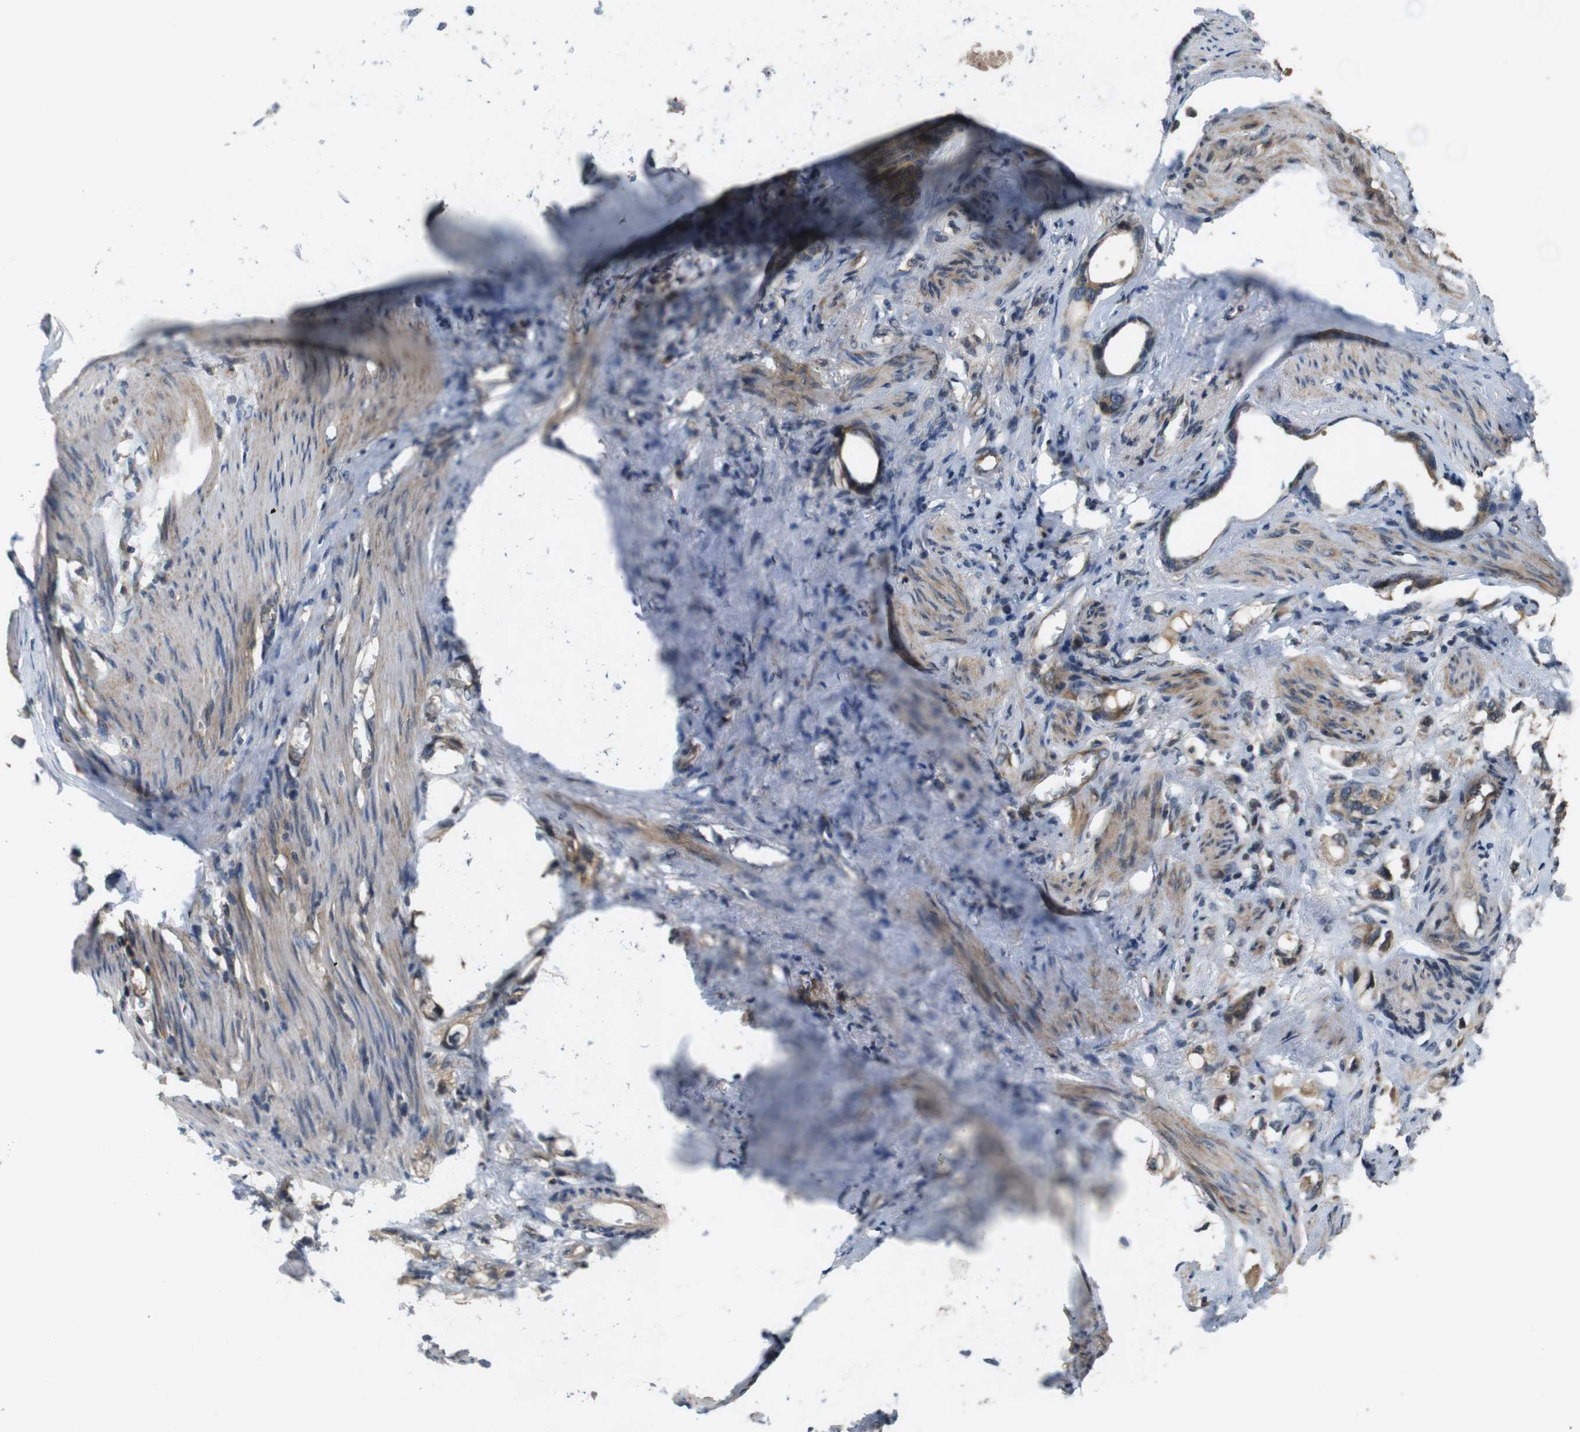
{"staining": {"intensity": "moderate", "quantity": ">75%", "location": "cytoplasmic/membranous"}, "tissue": "stomach cancer", "cell_type": "Tumor cells", "image_type": "cancer", "snomed": [{"axis": "morphology", "description": "Adenocarcinoma, NOS"}, {"axis": "topography", "description": "Stomach"}], "caption": "A high-resolution micrograph shows immunohistochemistry (IHC) staining of stomach cancer, which reveals moderate cytoplasmic/membranous positivity in approximately >75% of tumor cells.", "gene": "NFKBIE", "patient": {"sex": "female", "age": 75}}